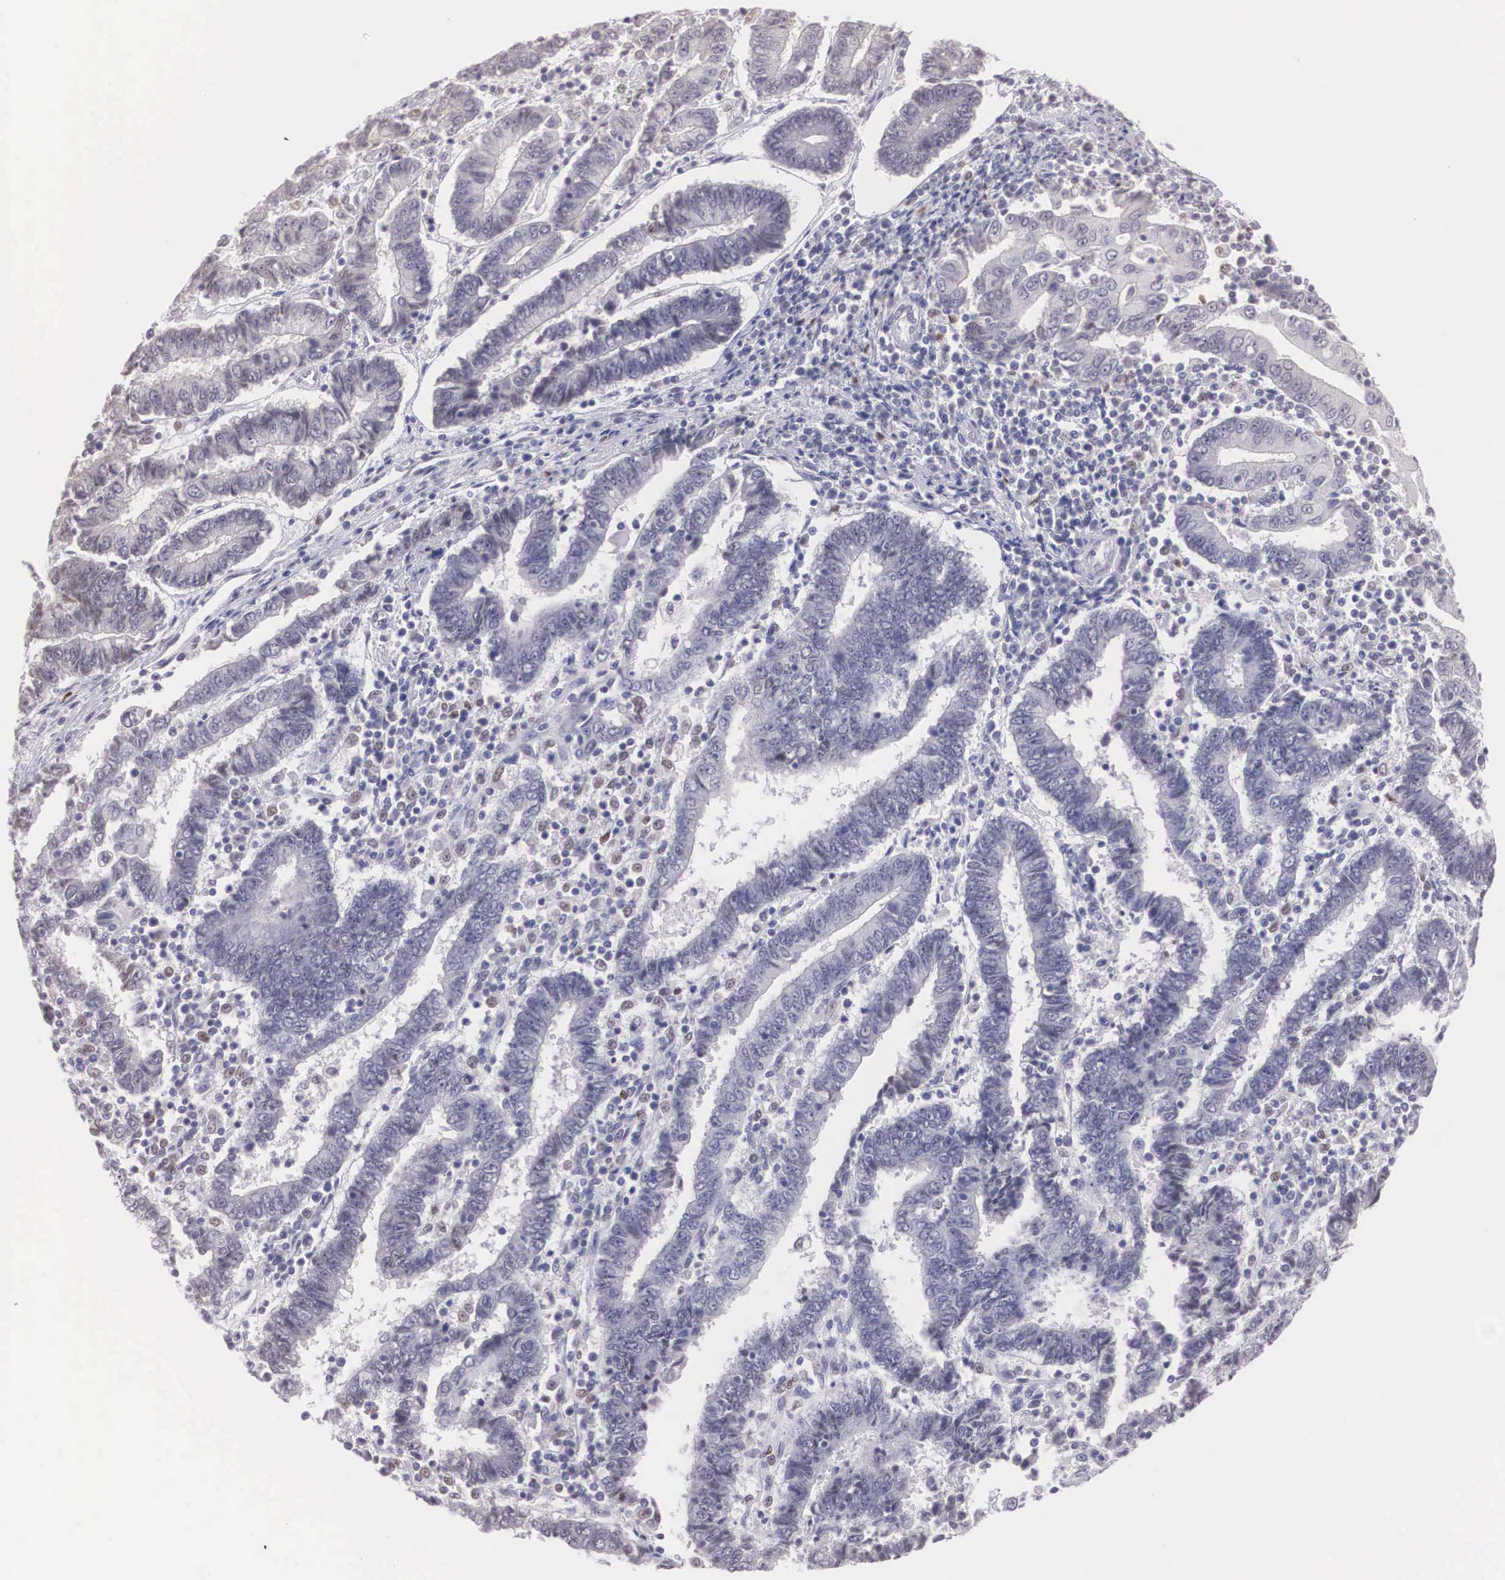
{"staining": {"intensity": "negative", "quantity": "none", "location": "none"}, "tissue": "endometrial cancer", "cell_type": "Tumor cells", "image_type": "cancer", "snomed": [{"axis": "morphology", "description": "Adenocarcinoma, NOS"}, {"axis": "topography", "description": "Endometrium"}], "caption": "Immunohistochemistry (IHC) of human adenocarcinoma (endometrial) shows no staining in tumor cells.", "gene": "ETV6", "patient": {"sex": "female", "age": 75}}